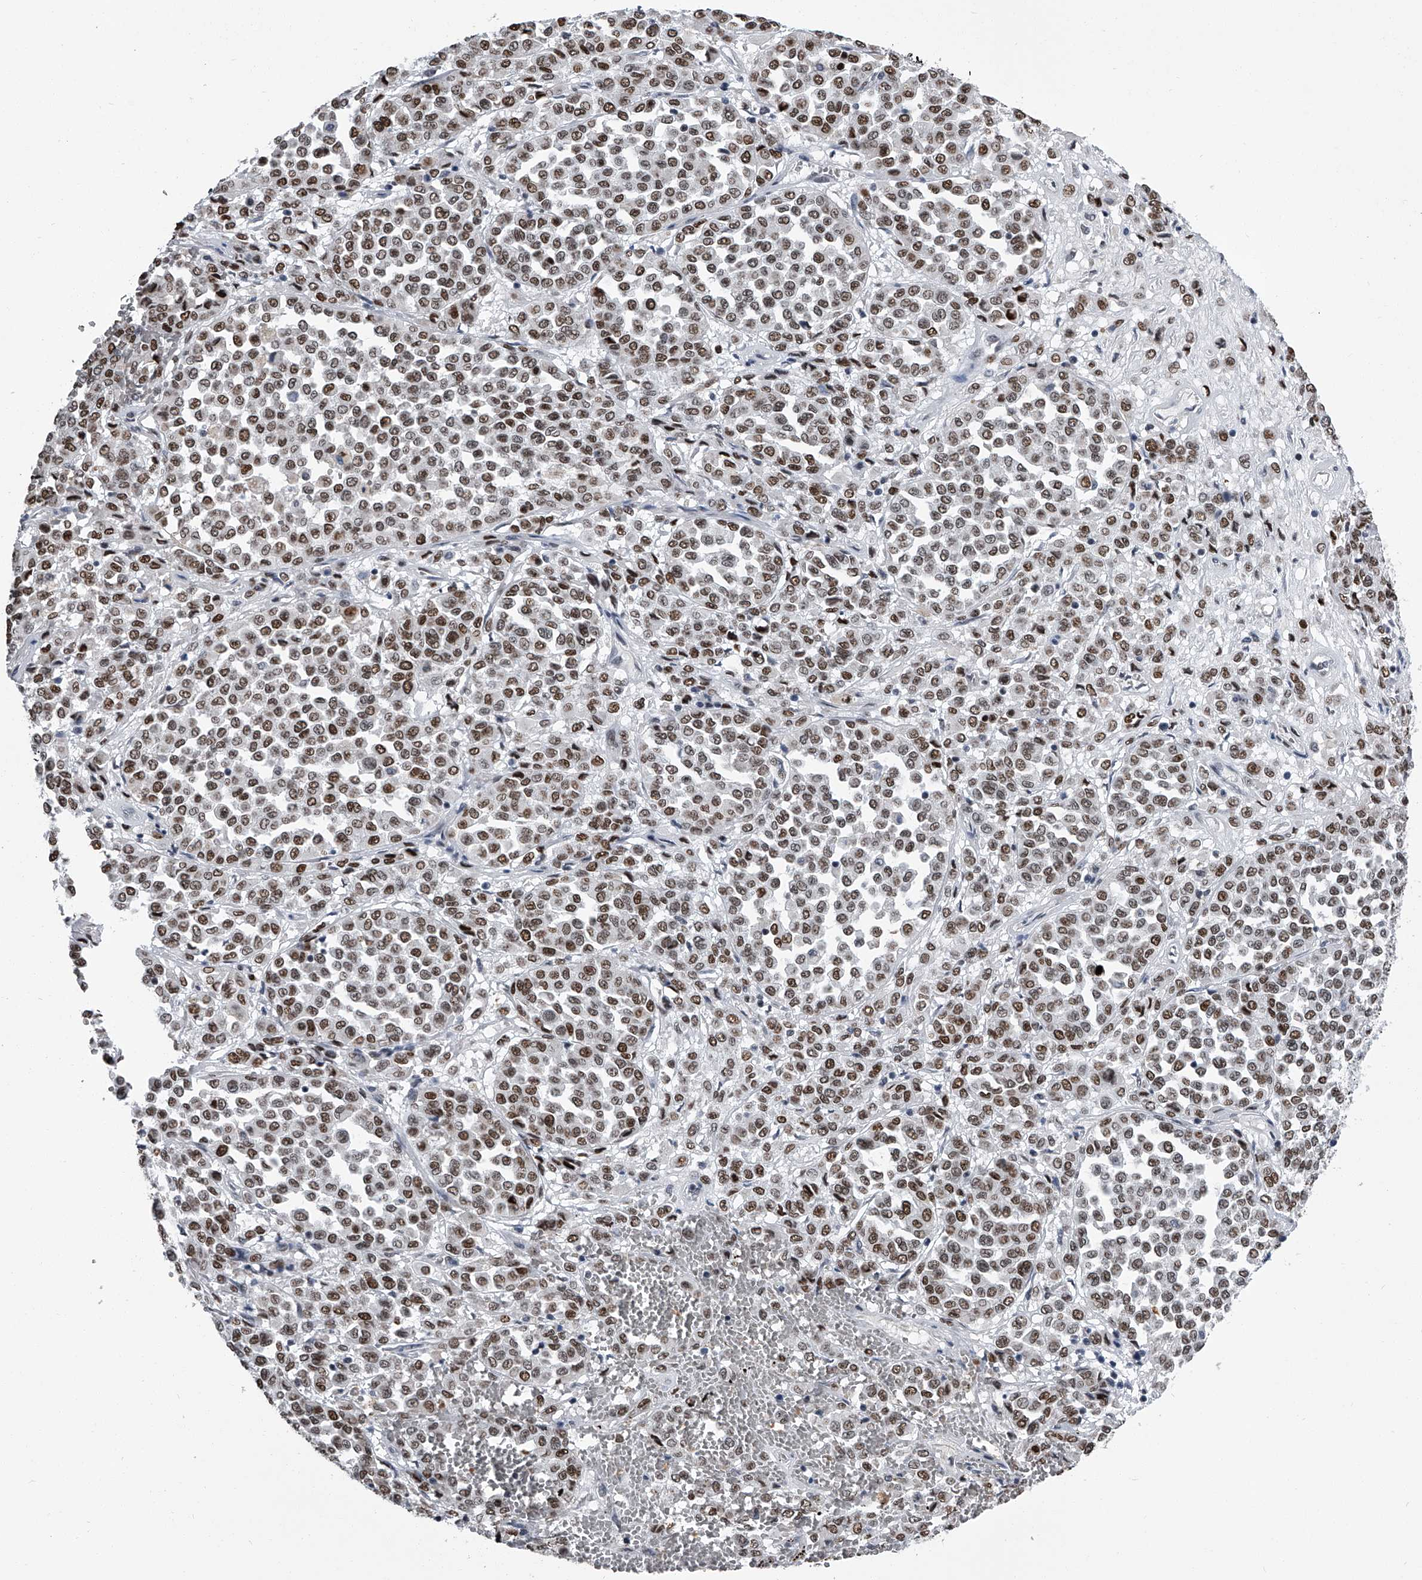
{"staining": {"intensity": "moderate", "quantity": ">75%", "location": "nuclear"}, "tissue": "melanoma", "cell_type": "Tumor cells", "image_type": "cancer", "snomed": [{"axis": "morphology", "description": "Malignant melanoma, Metastatic site"}, {"axis": "topography", "description": "Pancreas"}], "caption": "Immunohistochemical staining of human malignant melanoma (metastatic site) exhibits medium levels of moderate nuclear protein positivity in about >75% of tumor cells. The protein of interest is stained brown, and the nuclei are stained in blue (DAB IHC with brightfield microscopy, high magnification).", "gene": "SIM2", "patient": {"sex": "female", "age": 30}}